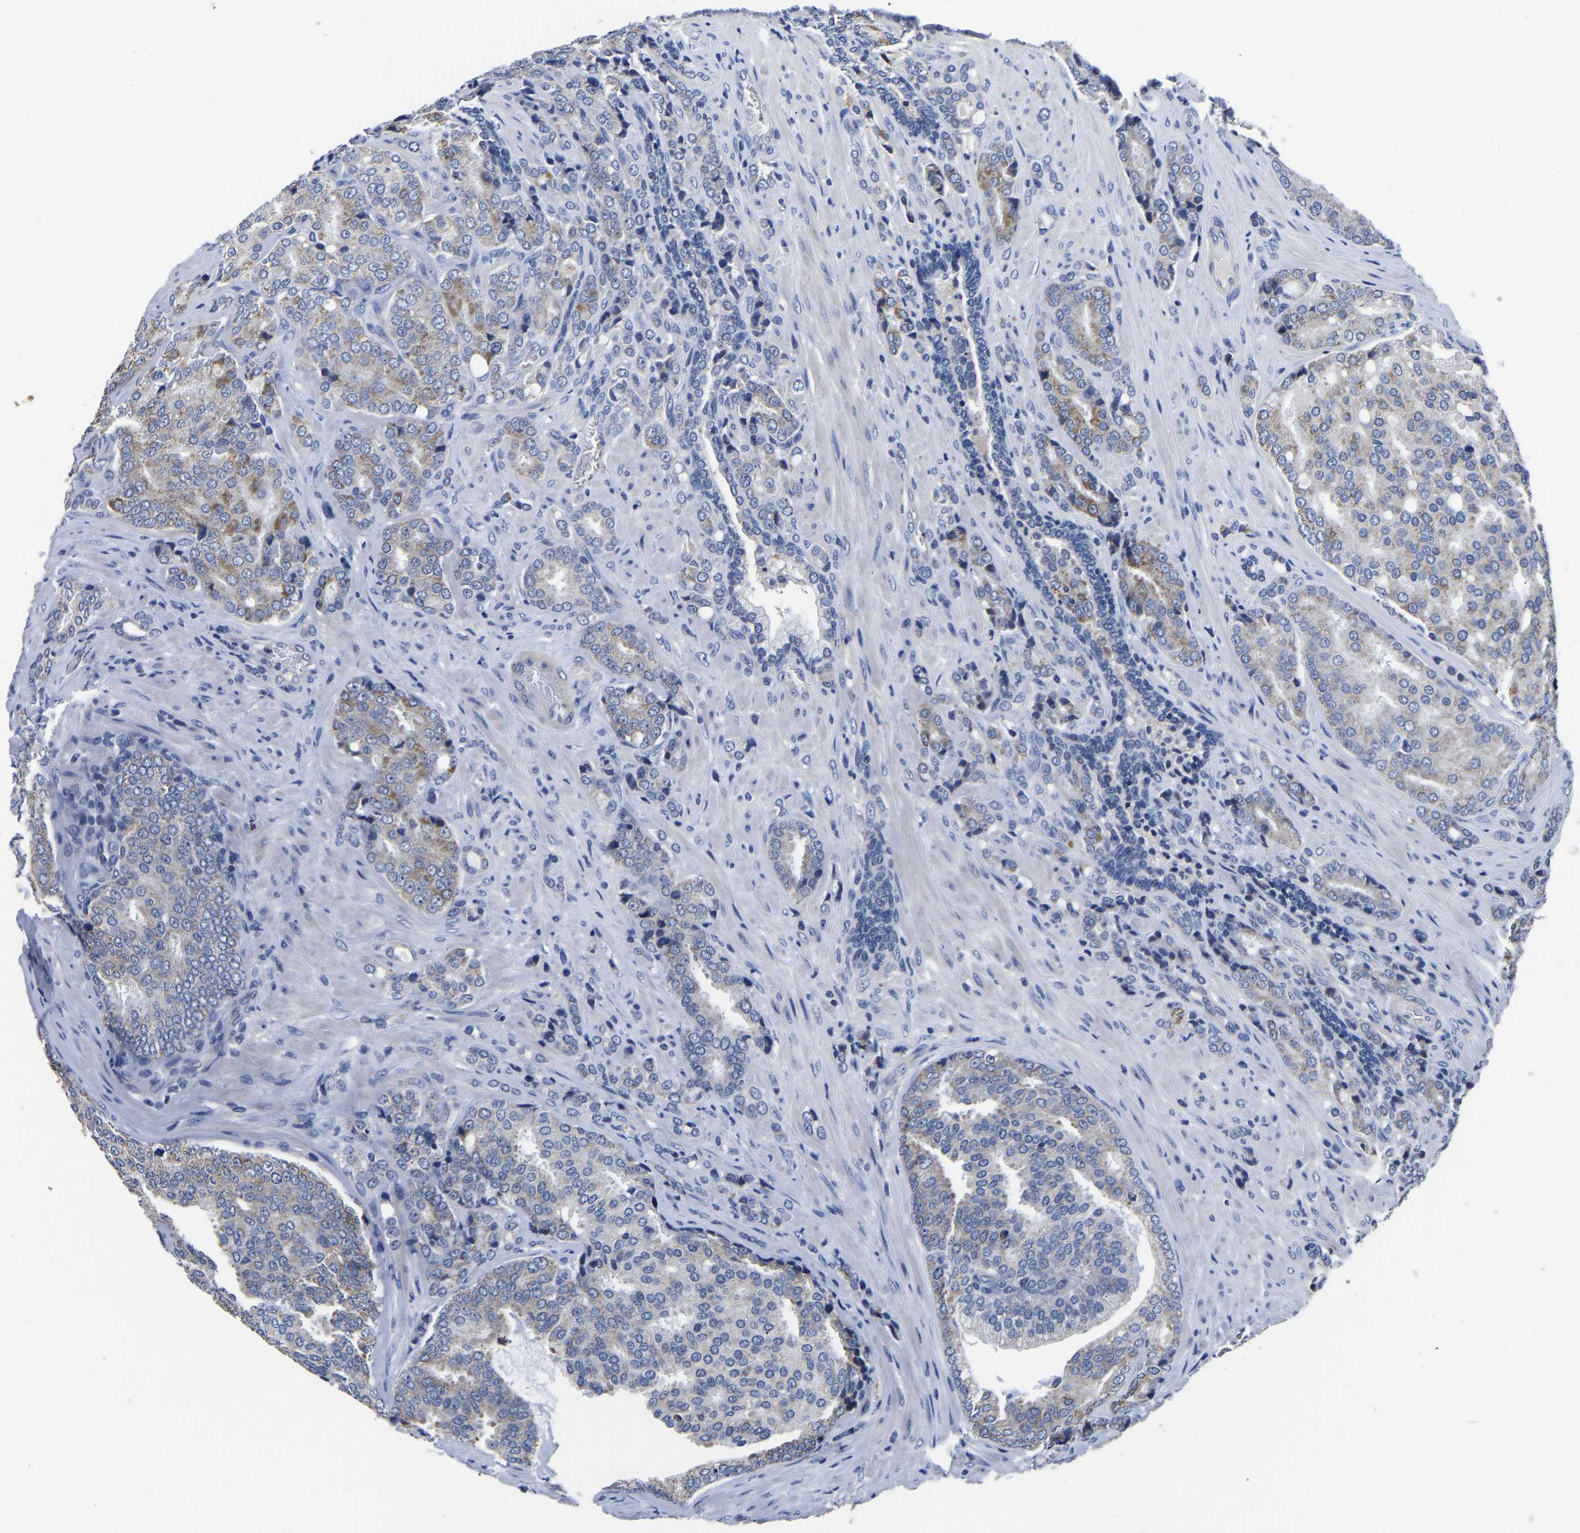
{"staining": {"intensity": "moderate", "quantity": "<25%", "location": "cytoplasmic/membranous"}, "tissue": "prostate cancer", "cell_type": "Tumor cells", "image_type": "cancer", "snomed": [{"axis": "morphology", "description": "Adenocarcinoma, High grade"}, {"axis": "topography", "description": "Prostate"}], "caption": "An image of prostate high-grade adenocarcinoma stained for a protein reveals moderate cytoplasmic/membranous brown staining in tumor cells. Nuclei are stained in blue.", "gene": "FGD5", "patient": {"sex": "male", "age": 50}}